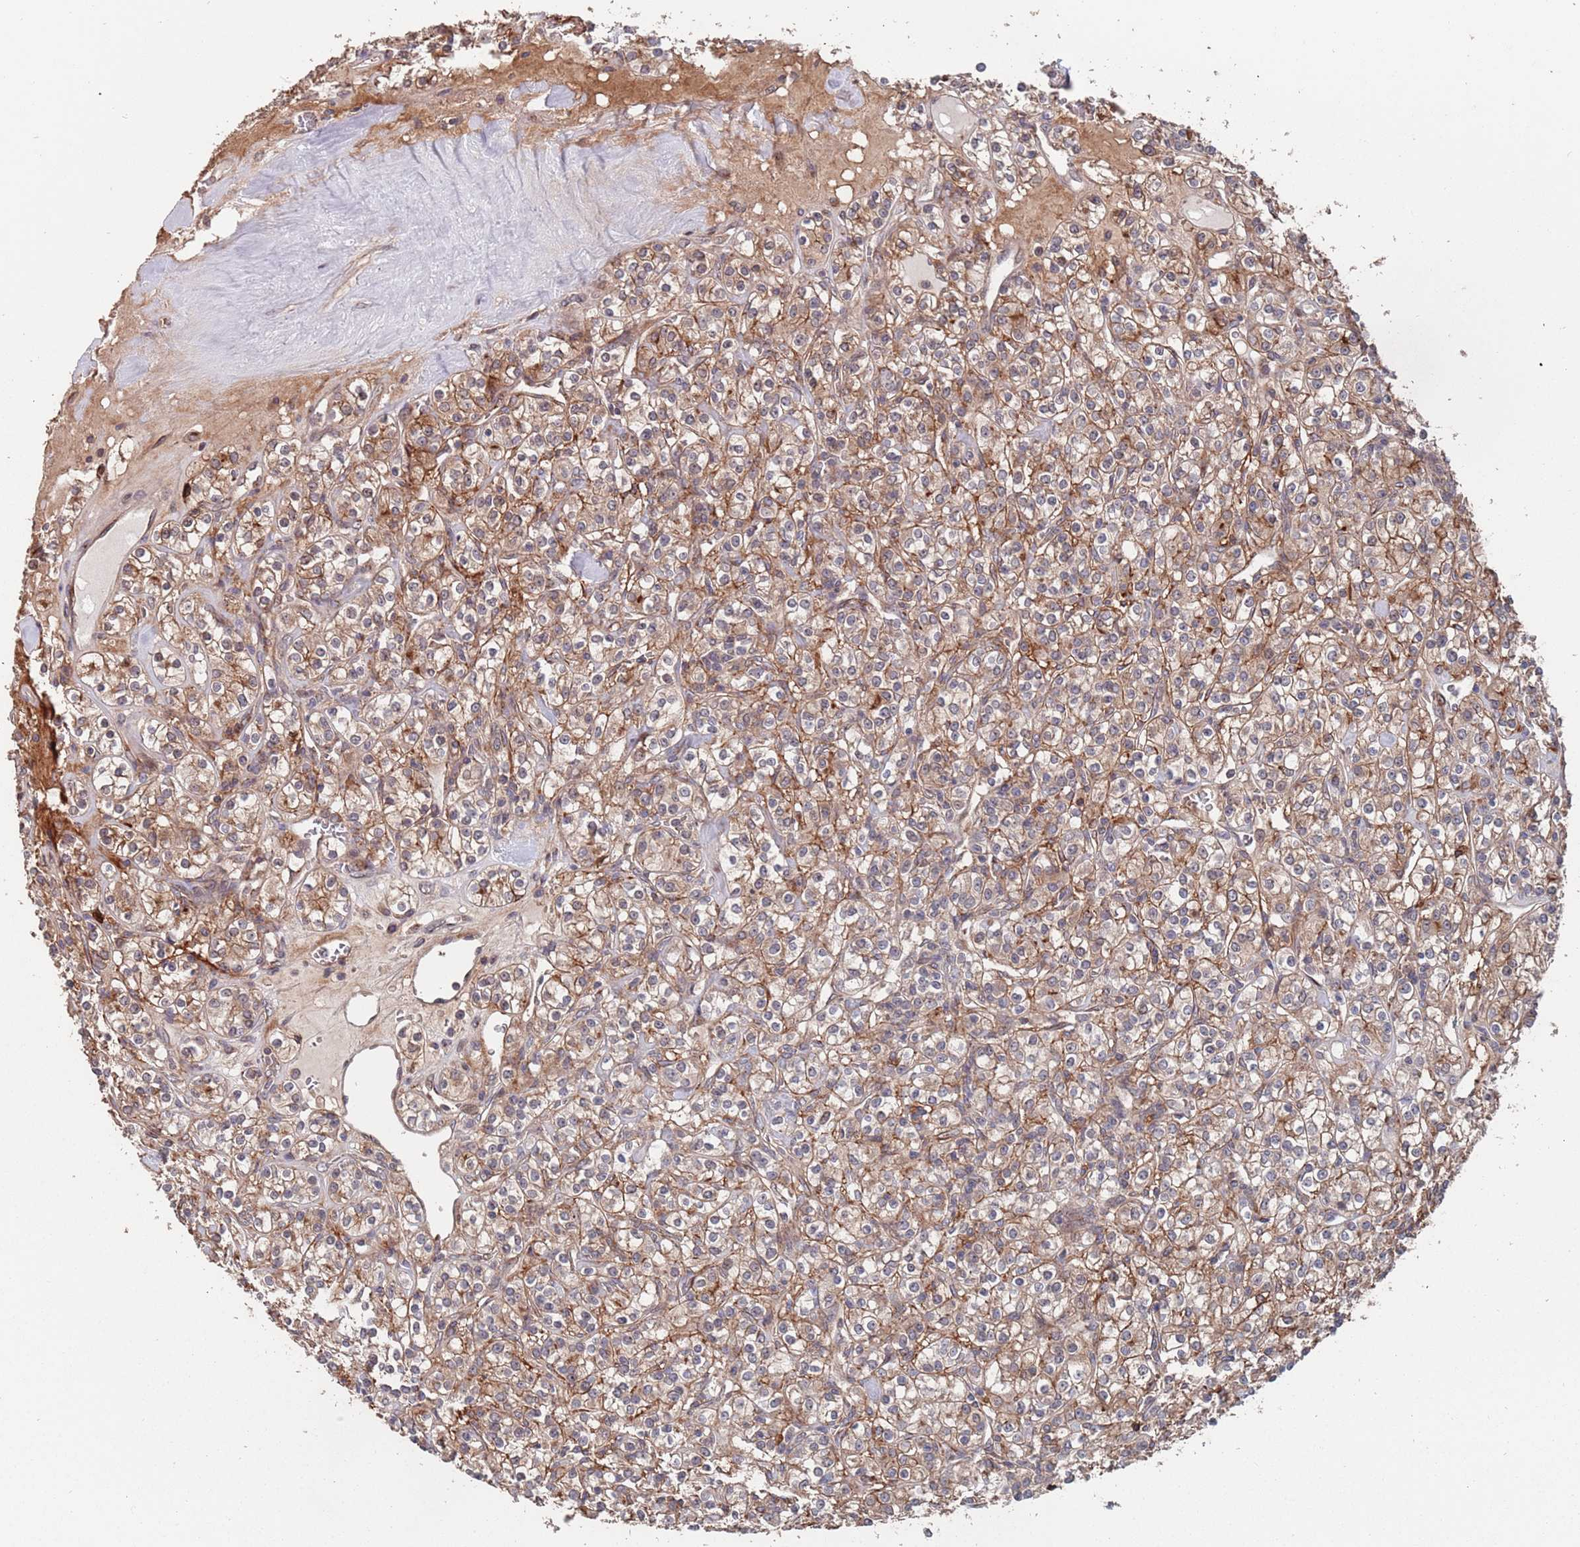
{"staining": {"intensity": "moderate", "quantity": ">75%", "location": "cytoplasmic/membranous"}, "tissue": "renal cancer", "cell_type": "Tumor cells", "image_type": "cancer", "snomed": [{"axis": "morphology", "description": "Adenocarcinoma, NOS"}, {"axis": "topography", "description": "Kidney"}], "caption": "Protein analysis of adenocarcinoma (renal) tissue demonstrates moderate cytoplasmic/membranous positivity in about >75% of tumor cells.", "gene": "UNC45A", "patient": {"sex": "male", "age": 77}}